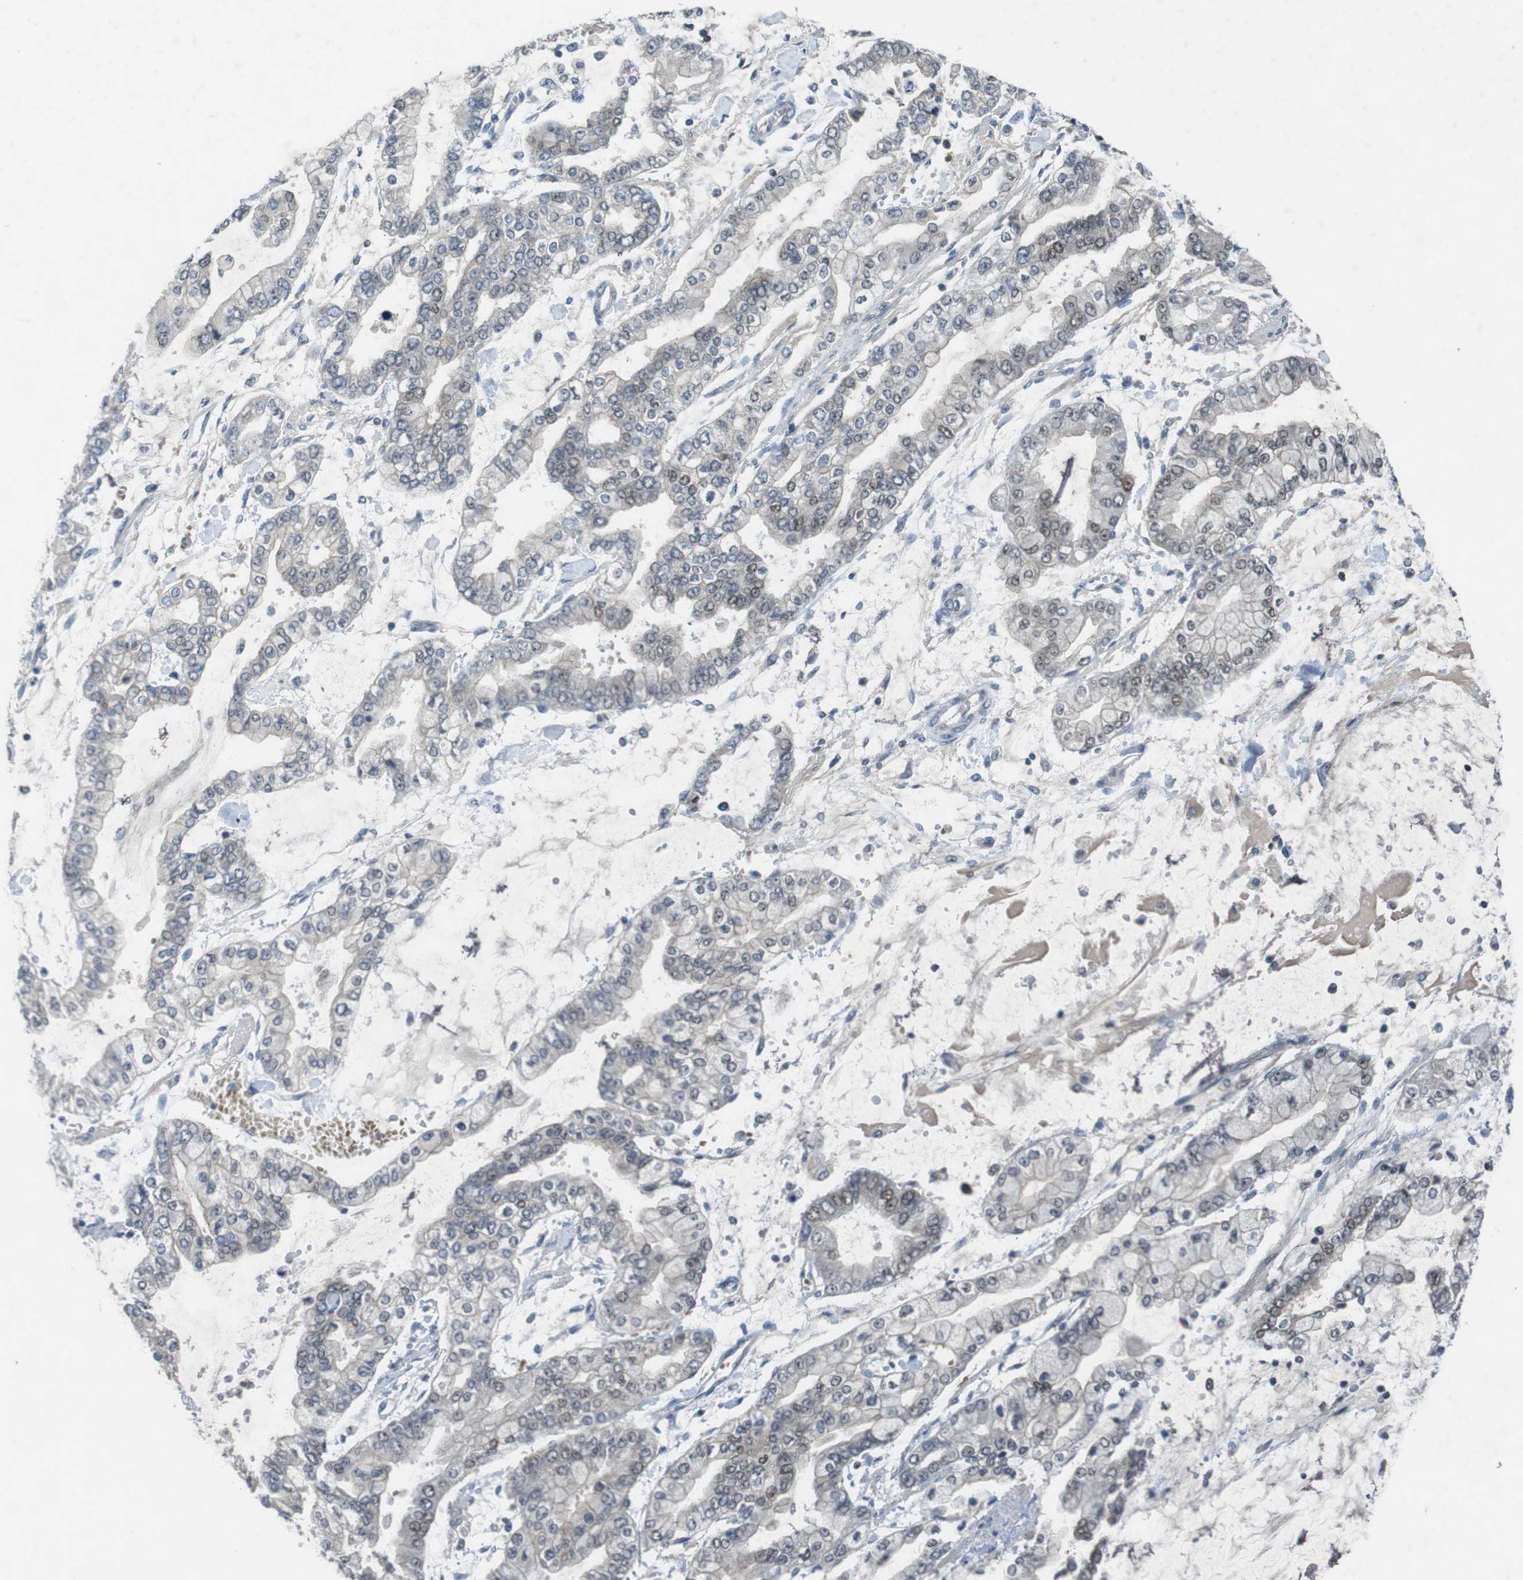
{"staining": {"intensity": "weak", "quantity": "<25%", "location": "nuclear"}, "tissue": "stomach cancer", "cell_type": "Tumor cells", "image_type": "cancer", "snomed": [{"axis": "morphology", "description": "Normal tissue, NOS"}, {"axis": "morphology", "description": "Adenocarcinoma, NOS"}, {"axis": "topography", "description": "Stomach, upper"}, {"axis": "topography", "description": "Stomach"}], "caption": "IHC histopathology image of stomach cancer (adenocarcinoma) stained for a protein (brown), which demonstrates no staining in tumor cells. (IHC, brightfield microscopy, high magnification).", "gene": "MAPKAPK5", "patient": {"sex": "male", "age": 76}}